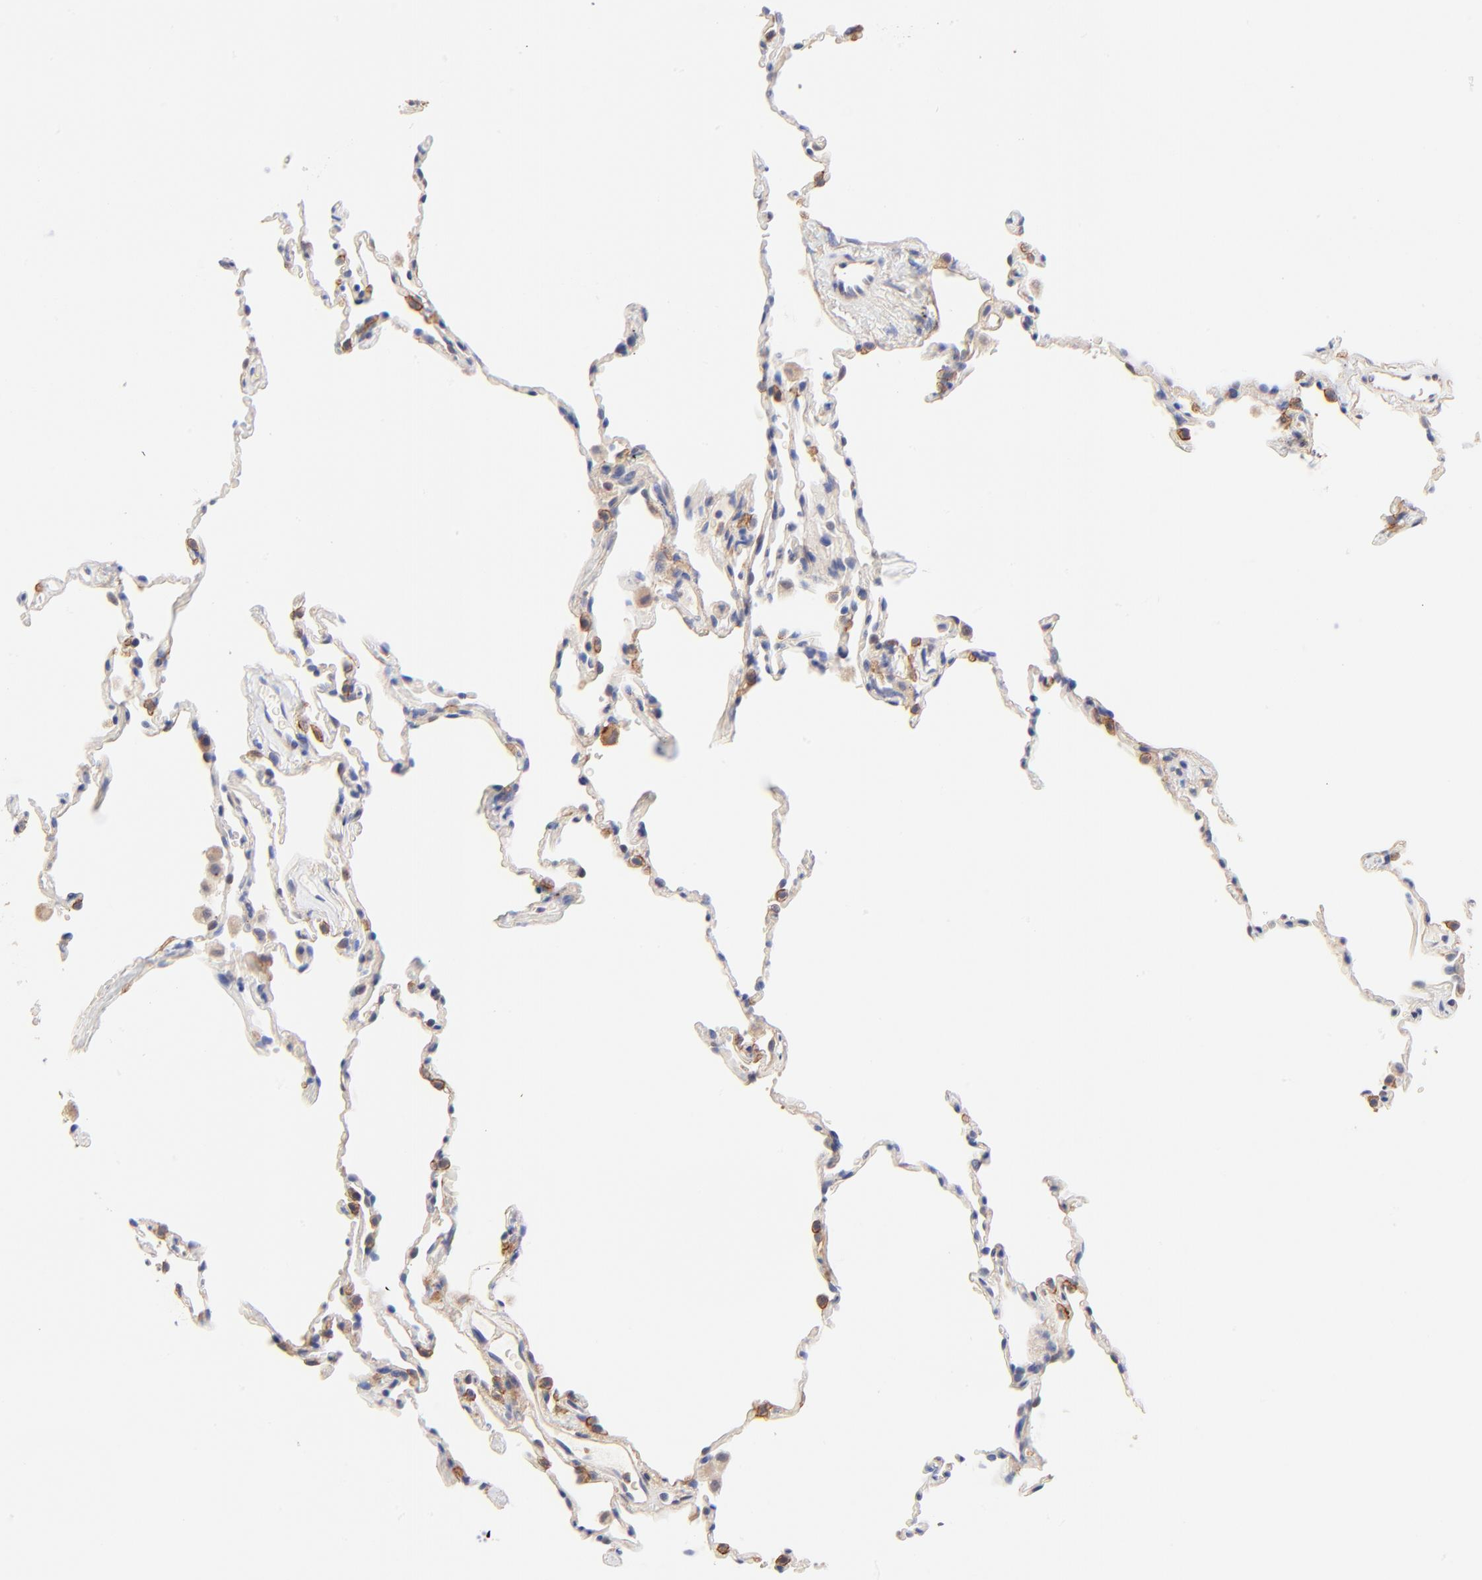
{"staining": {"intensity": "negative", "quantity": "none", "location": "none"}, "tissue": "lung", "cell_type": "Alveolar cells", "image_type": "normal", "snomed": [{"axis": "morphology", "description": "Normal tissue, NOS"}, {"axis": "morphology", "description": "Soft tissue tumor metastatic"}, {"axis": "topography", "description": "Lung"}], "caption": "IHC of benign human lung exhibits no expression in alveolar cells.", "gene": "PTK7", "patient": {"sex": "male", "age": 59}}